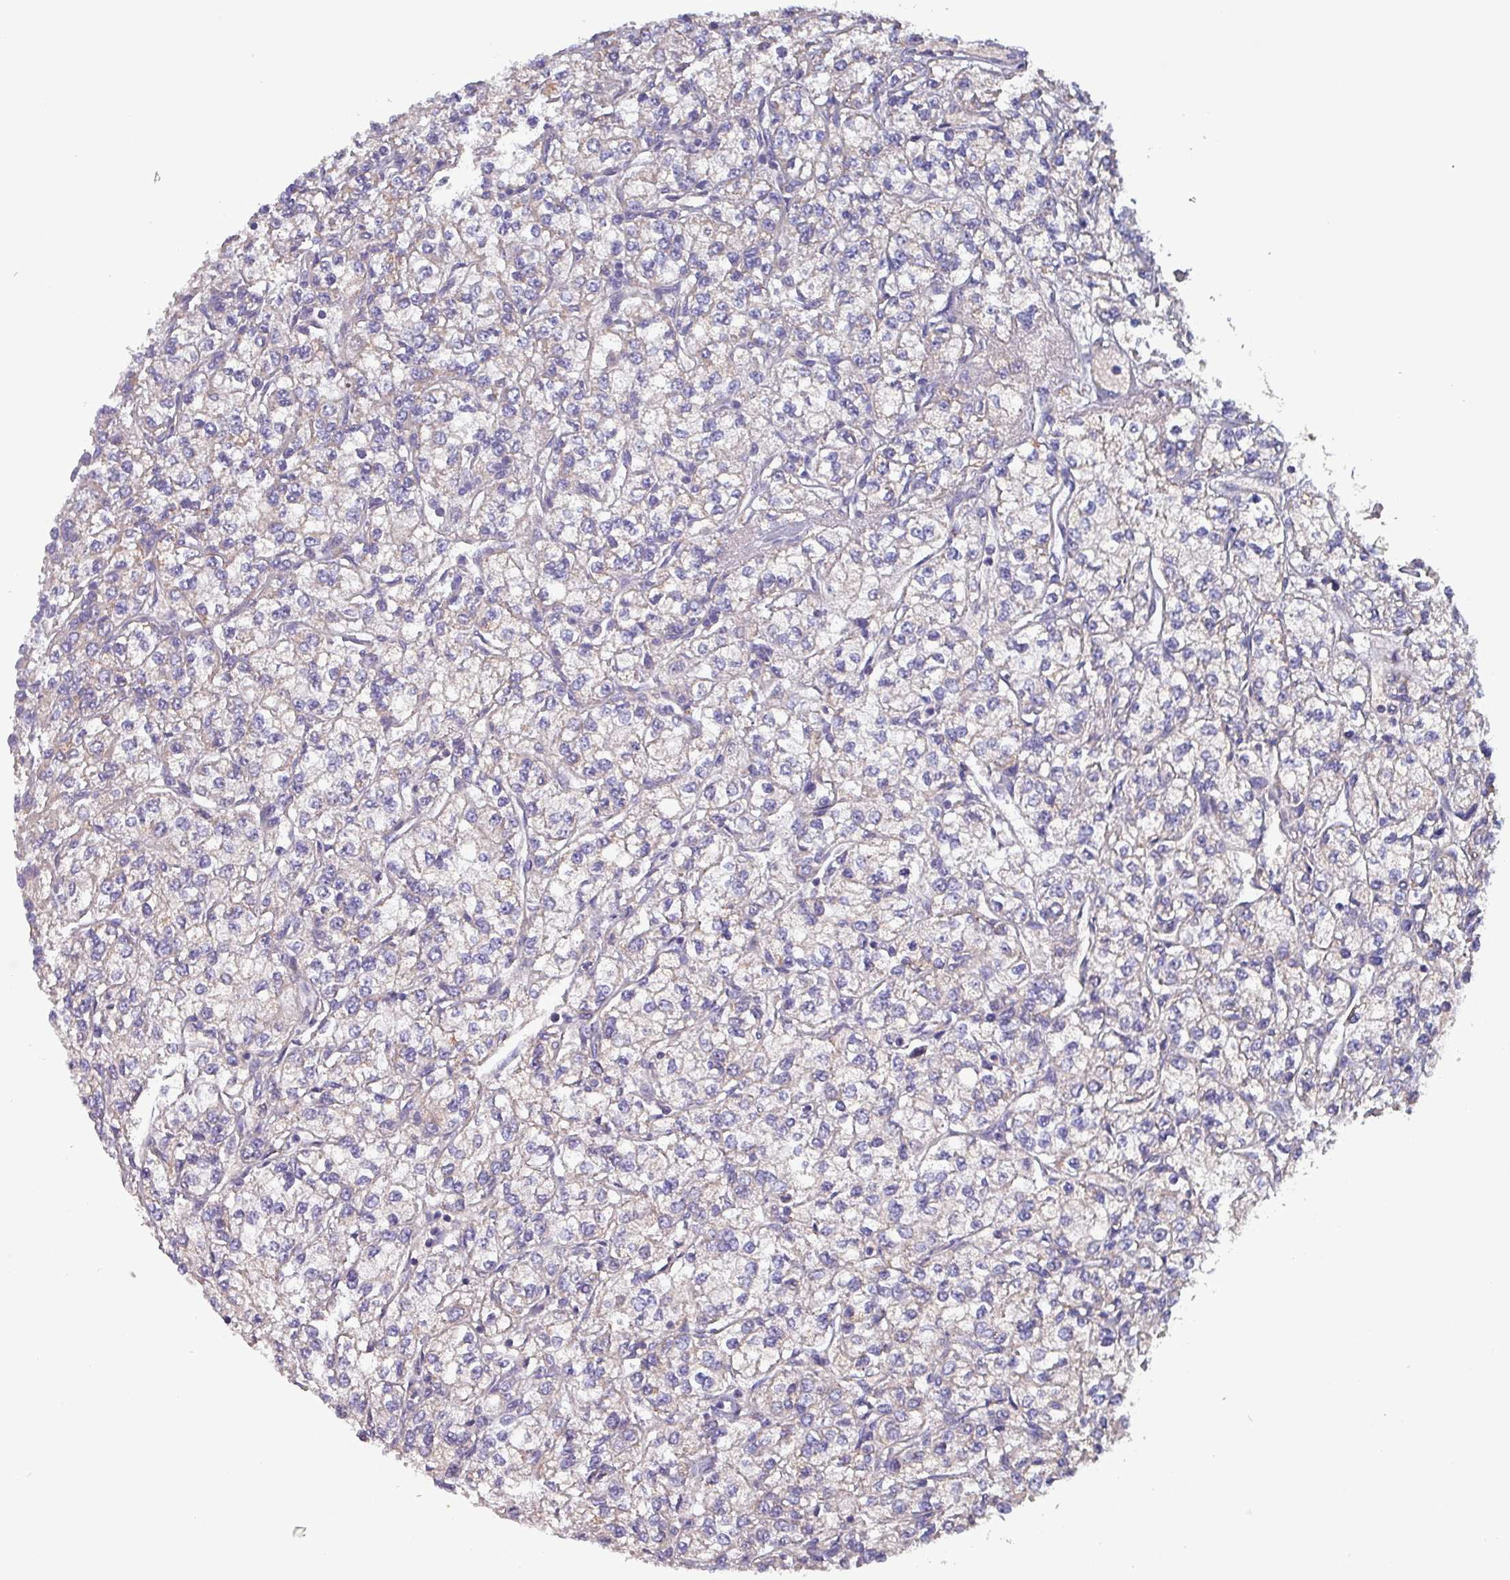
{"staining": {"intensity": "negative", "quantity": "none", "location": "none"}, "tissue": "renal cancer", "cell_type": "Tumor cells", "image_type": "cancer", "snomed": [{"axis": "morphology", "description": "Adenocarcinoma, NOS"}, {"axis": "topography", "description": "Kidney"}], "caption": "This is an IHC micrograph of renal adenocarcinoma. There is no staining in tumor cells.", "gene": "ZNF322", "patient": {"sex": "male", "age": 80}}